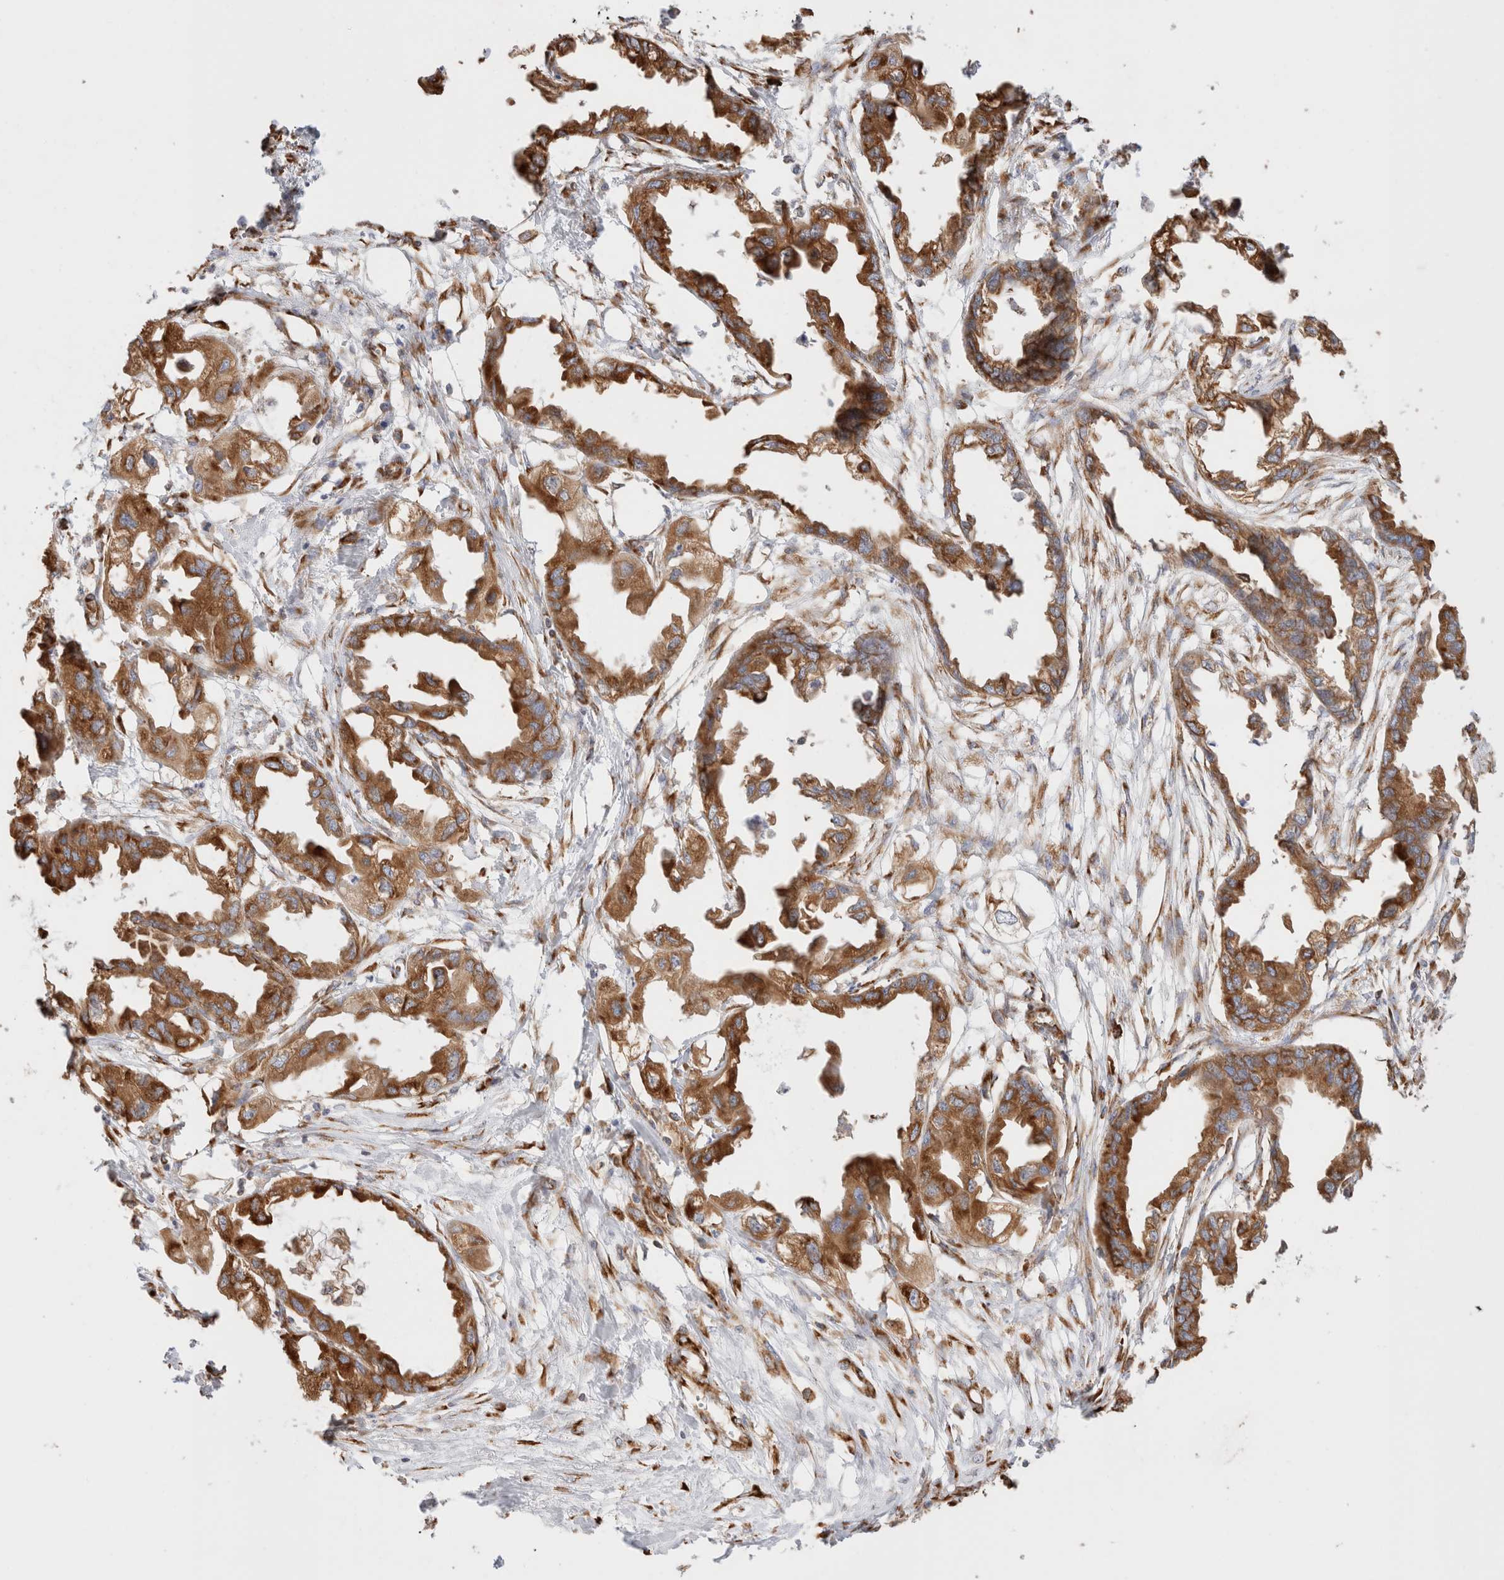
{"staining": {"intensity": "strong", "quantity": ">75%", "location": "cytoplasmic/membranous"}, "tissue": "endometrial cancer", "cell_type": "Tumor cells", "image_type": "cancer", "snomed": [{"axis": "morphology", "description": "Adenocarcinoma, NOS"}, {"axis": "morphology", "description": "Adenocarcinoma, metastatic, NOS"}, {"axis": "topography", "description": "Adipose tissue"}, {"axis": "topography", "description": "Endometrium"}], "caption": "A brown stain labels strong cytoplasmic/membranous positivity of a protein in human adenocarcinoma (endometrial) tumor cells. The protein of interest is stained brown, and the nuclei are stained in blue (DAB IHC with brightfield microscopy, high magnification).", "gene": "ZC2HC1A", "patient": {"sex": "female", "age": 67}}